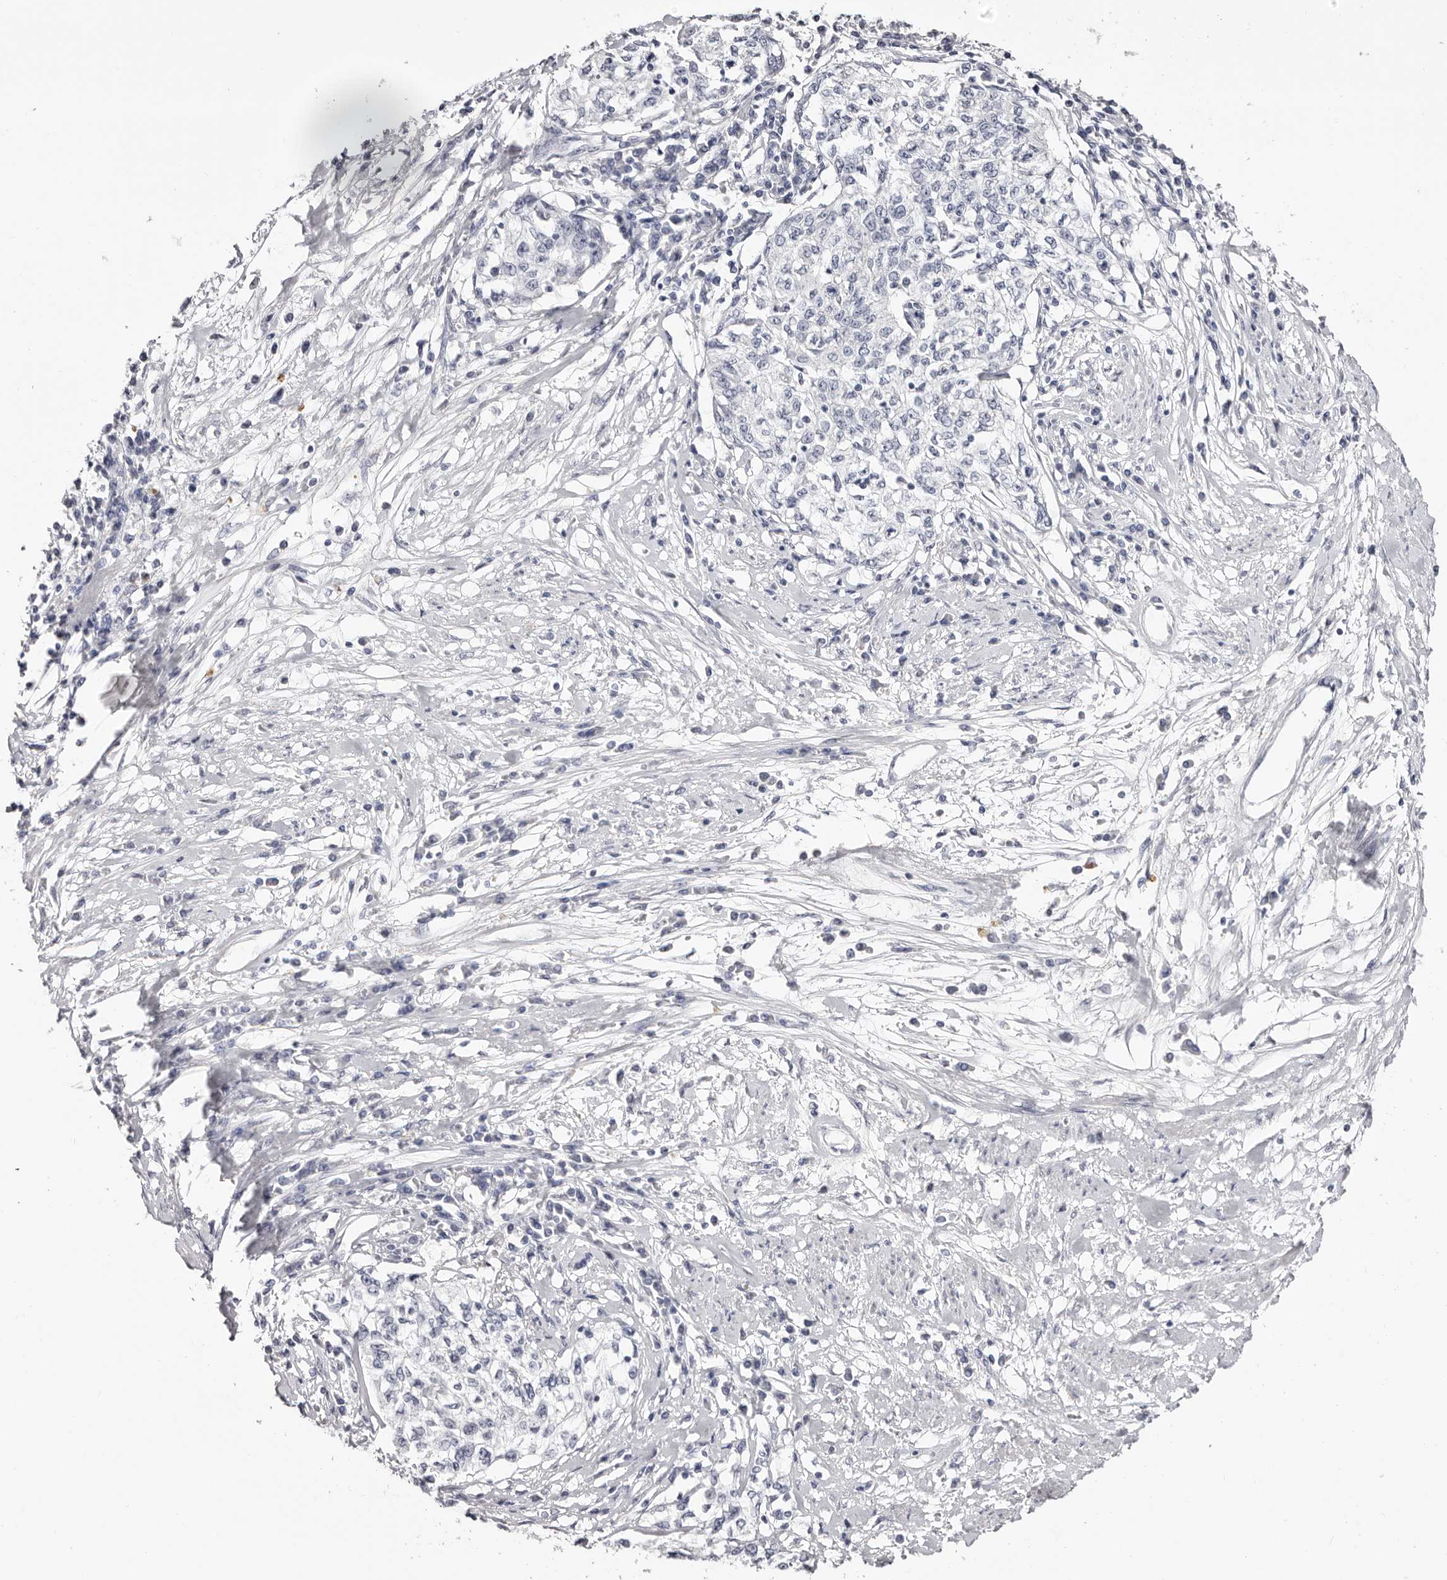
{"staining": {"intensity": "negative", "quantity": "none", "location": "none"}, "tissue": "cervical cancer", "cell_type": "Tumor cells", "image_type": "cancer", "snomed": [{"axis": "morphology", "description": "Squamous cell carcinoma, NOS"}, {"axis": "topography", "description": "Cervix"}], "caption": "This is a histopathology image of IHC staining of cervical cancer, which shows no expression in tumor cells.", "gene": "AKNAD1", "patient": {"sex": "female", "age": 57}}